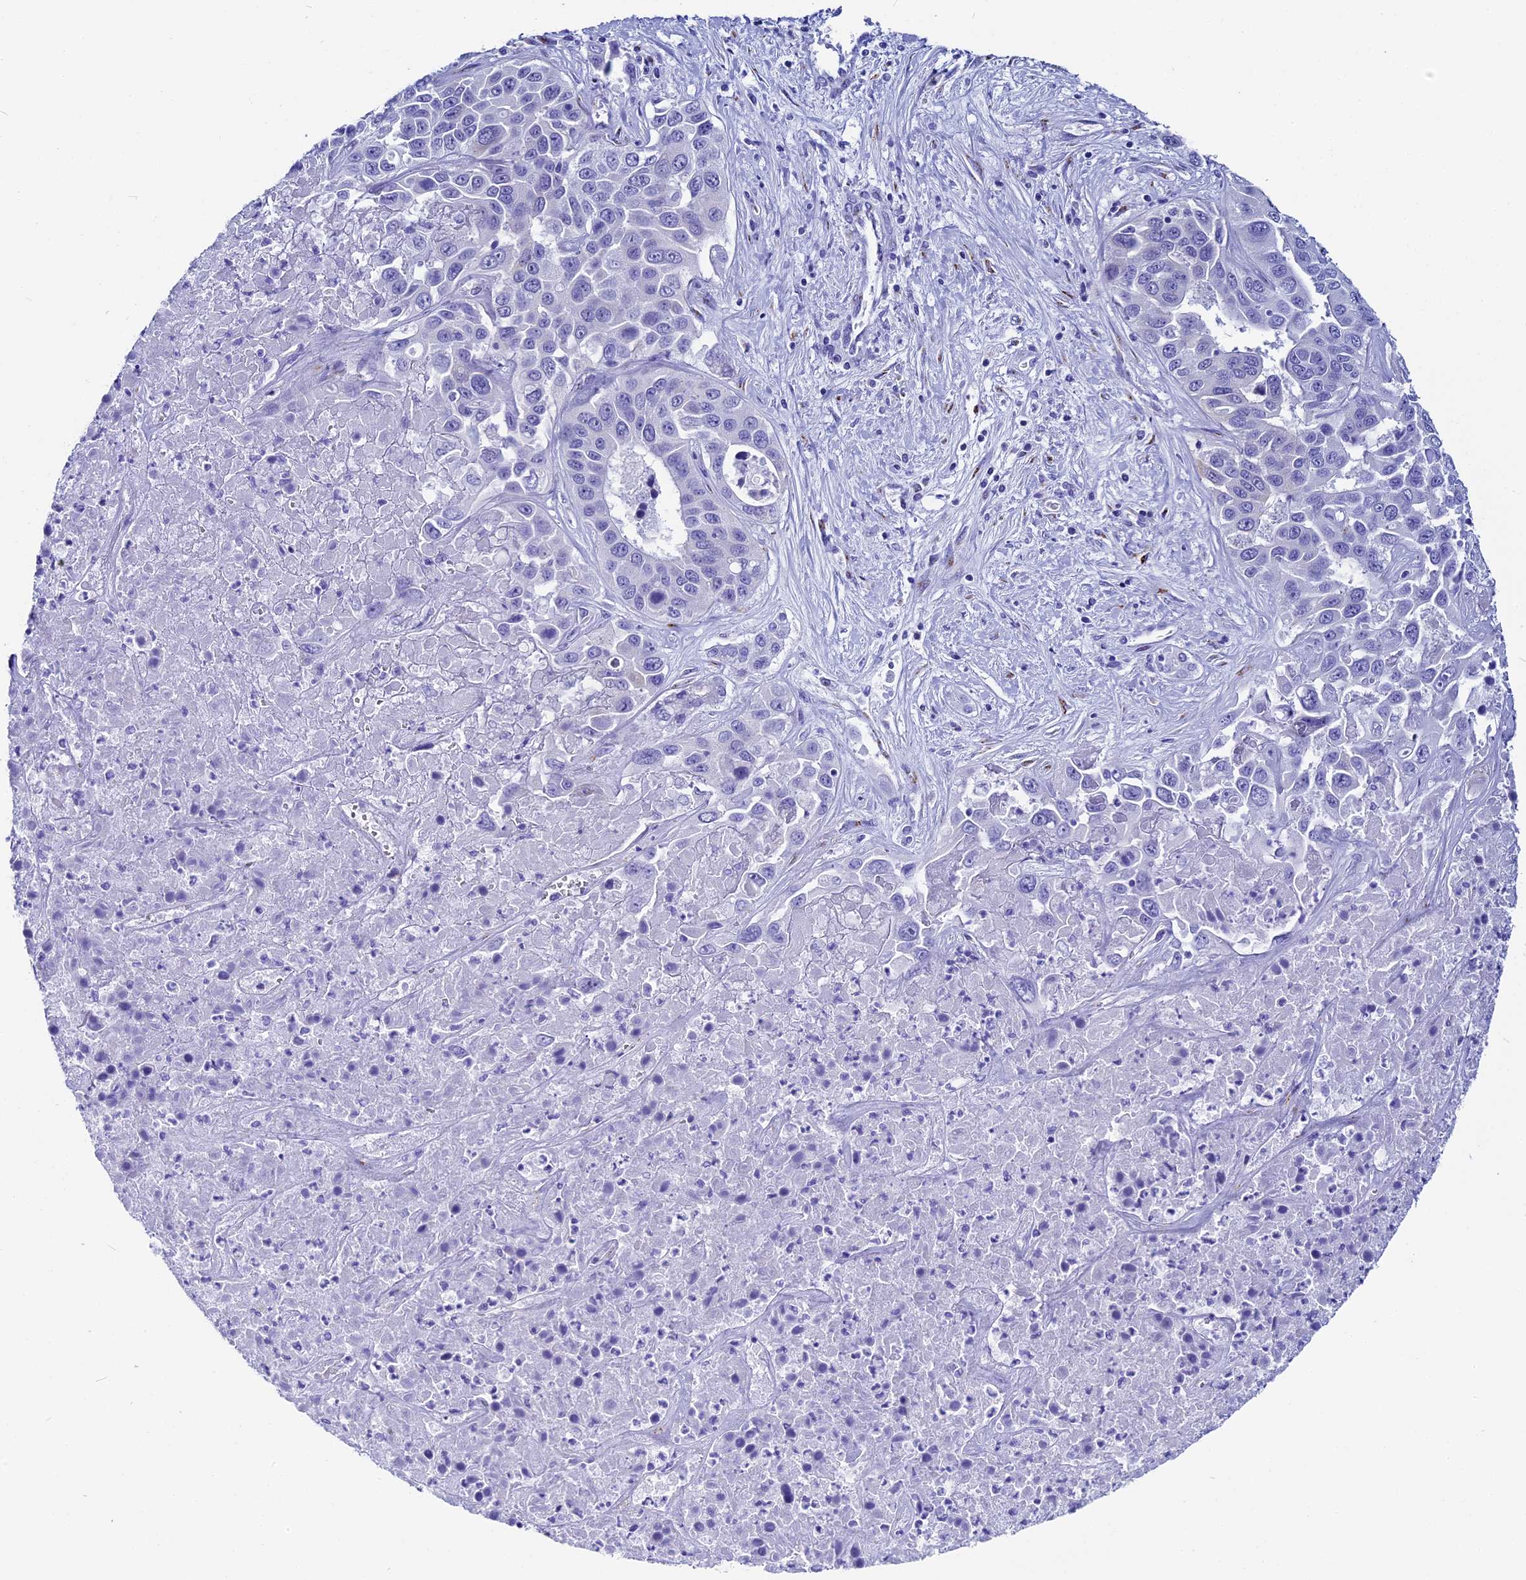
{"staining": {"intensity": "negative", "quantity": "none", "location": "none"}, "tissue": "liver cancer", "cell_type": "Tumor cells", "image_type": "cancer", "snomed": [{"axis": "morphology", "description": "Cholangiocarcinoma"}, {"axis": "topography", "description": "Liver"}], "caption": "IHC of human liver cancer (cholangiocarcinoma) displays no expression in tumor cells.", "gene": "AP3B2", "patient": {"sex": "female", "age": 52}}